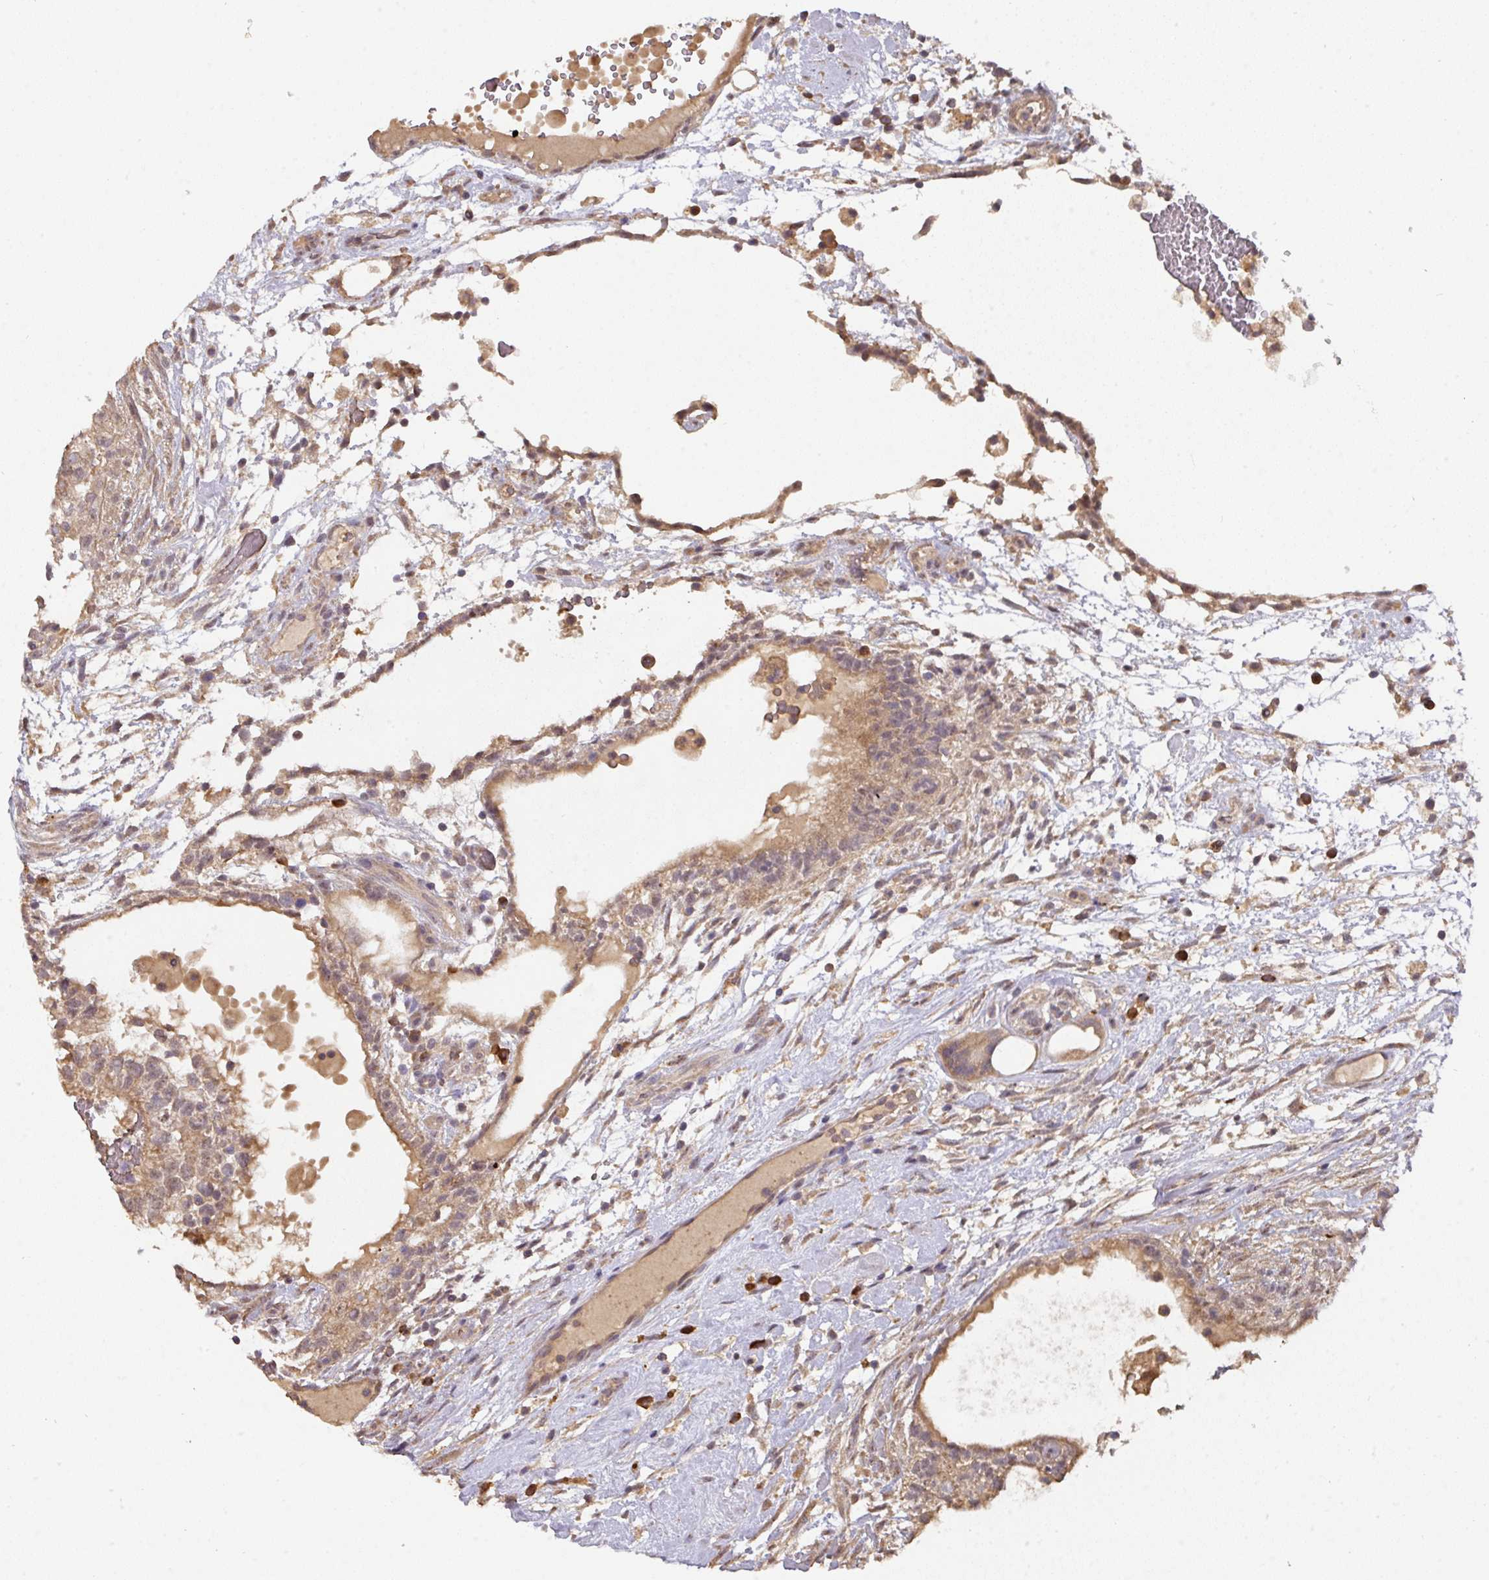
{"staining": {"intensity": "moderate", "quantity": ">75%", "location": "cytoplasmic/membranous"}, "tissue": "testis cancer", "cell_type": "Tumor cells", "image_type": "cancer", "snomed": [{"axis": "morphology", "description": "Carcinoma, Embryonal, NOS"}, {"axis": "topography", "description": "Testis"}], "caption": "The histopathology image shows immunohistochemical staining of embryonal carcinoma (testis). There is moderate cytoplasmic/membranous staining is present in approximately >75% of tumor cells.", "gene": "ACVR2B", "patient": {"sex": "male", "age": 32}}